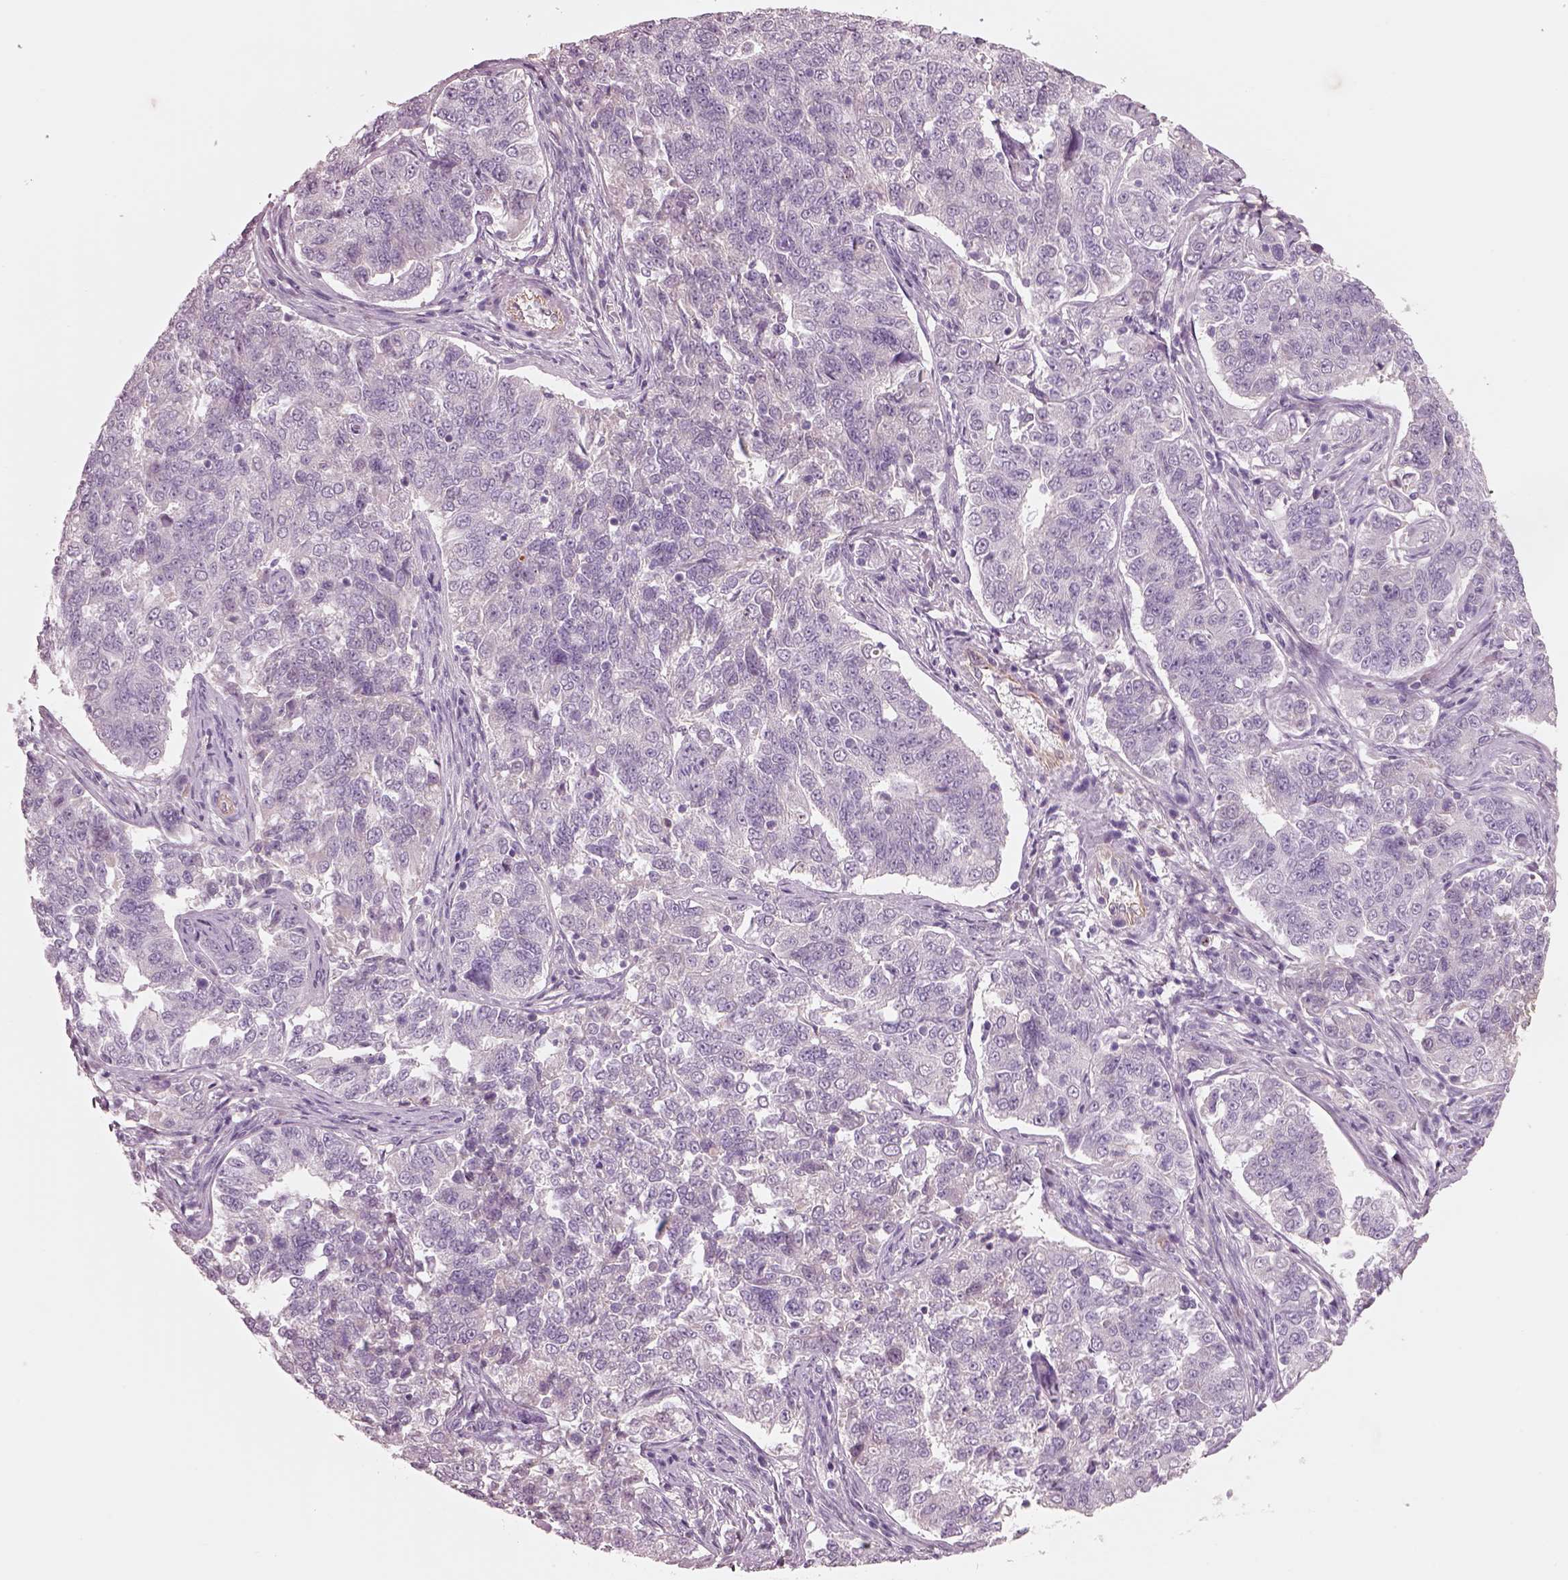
{"staining": {"intensity": "negative", "quantity": "none", "location": "none"}, "tissue": "endometrial cancer", "cell_type": "Tumor cells", "image_type": "cancer", "snomed": [{"axis": "morphology", "description": "Adenocarcinoma, NOS"}, {"axis": "topography", "description": "Endometrium"}], "caption": "Micrograph shows no significant protein positivity in tumor cells of endometrial adenocarcinoma.", "gene": "IGLL1", "patient": {"sex": "female", "age": 43}}